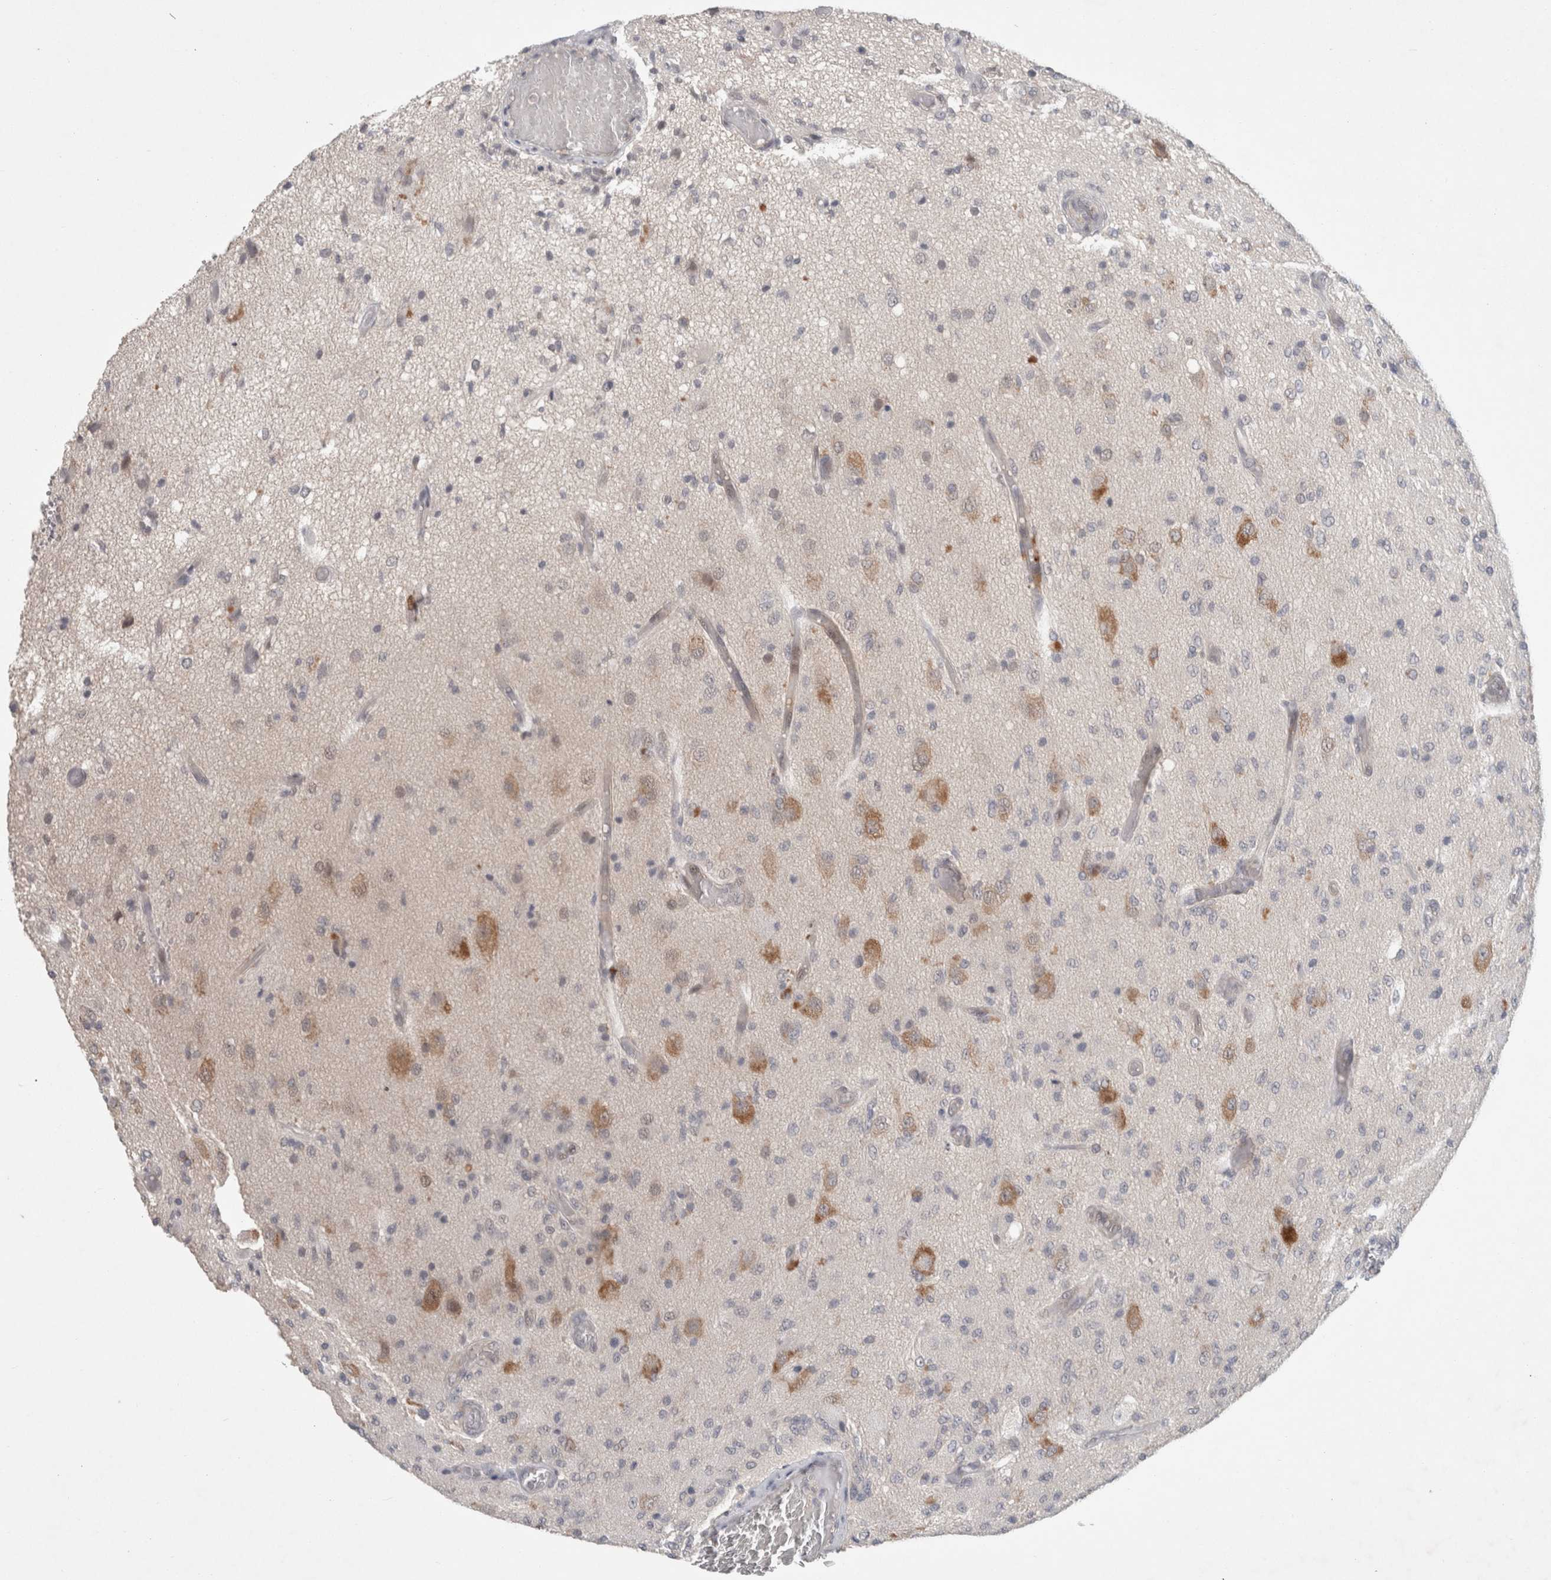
{"staining": {"intensity": "moderate", "quantity": "<25%", "location": "cytoplasmic/membranous"}, "tissue": "glioma", "cell_type": "Tumor cells", "image_type": "cancer", "snomed": [{"axis": "morphology", "description": "Normal tissue, NOS"}, {"axis": "morphology", "description": "Glioma, malignant, High grade"}, {"axis": "topography", "description": "Cerebral cortex"}], "caption": "Immunohistochemical staining of human glioma shows moderate cytoplasmic/membranous protein staining in about <25% of tumor cells.", "gene": "RASAL2", "patient": {"sex": "male", "age": 77}}